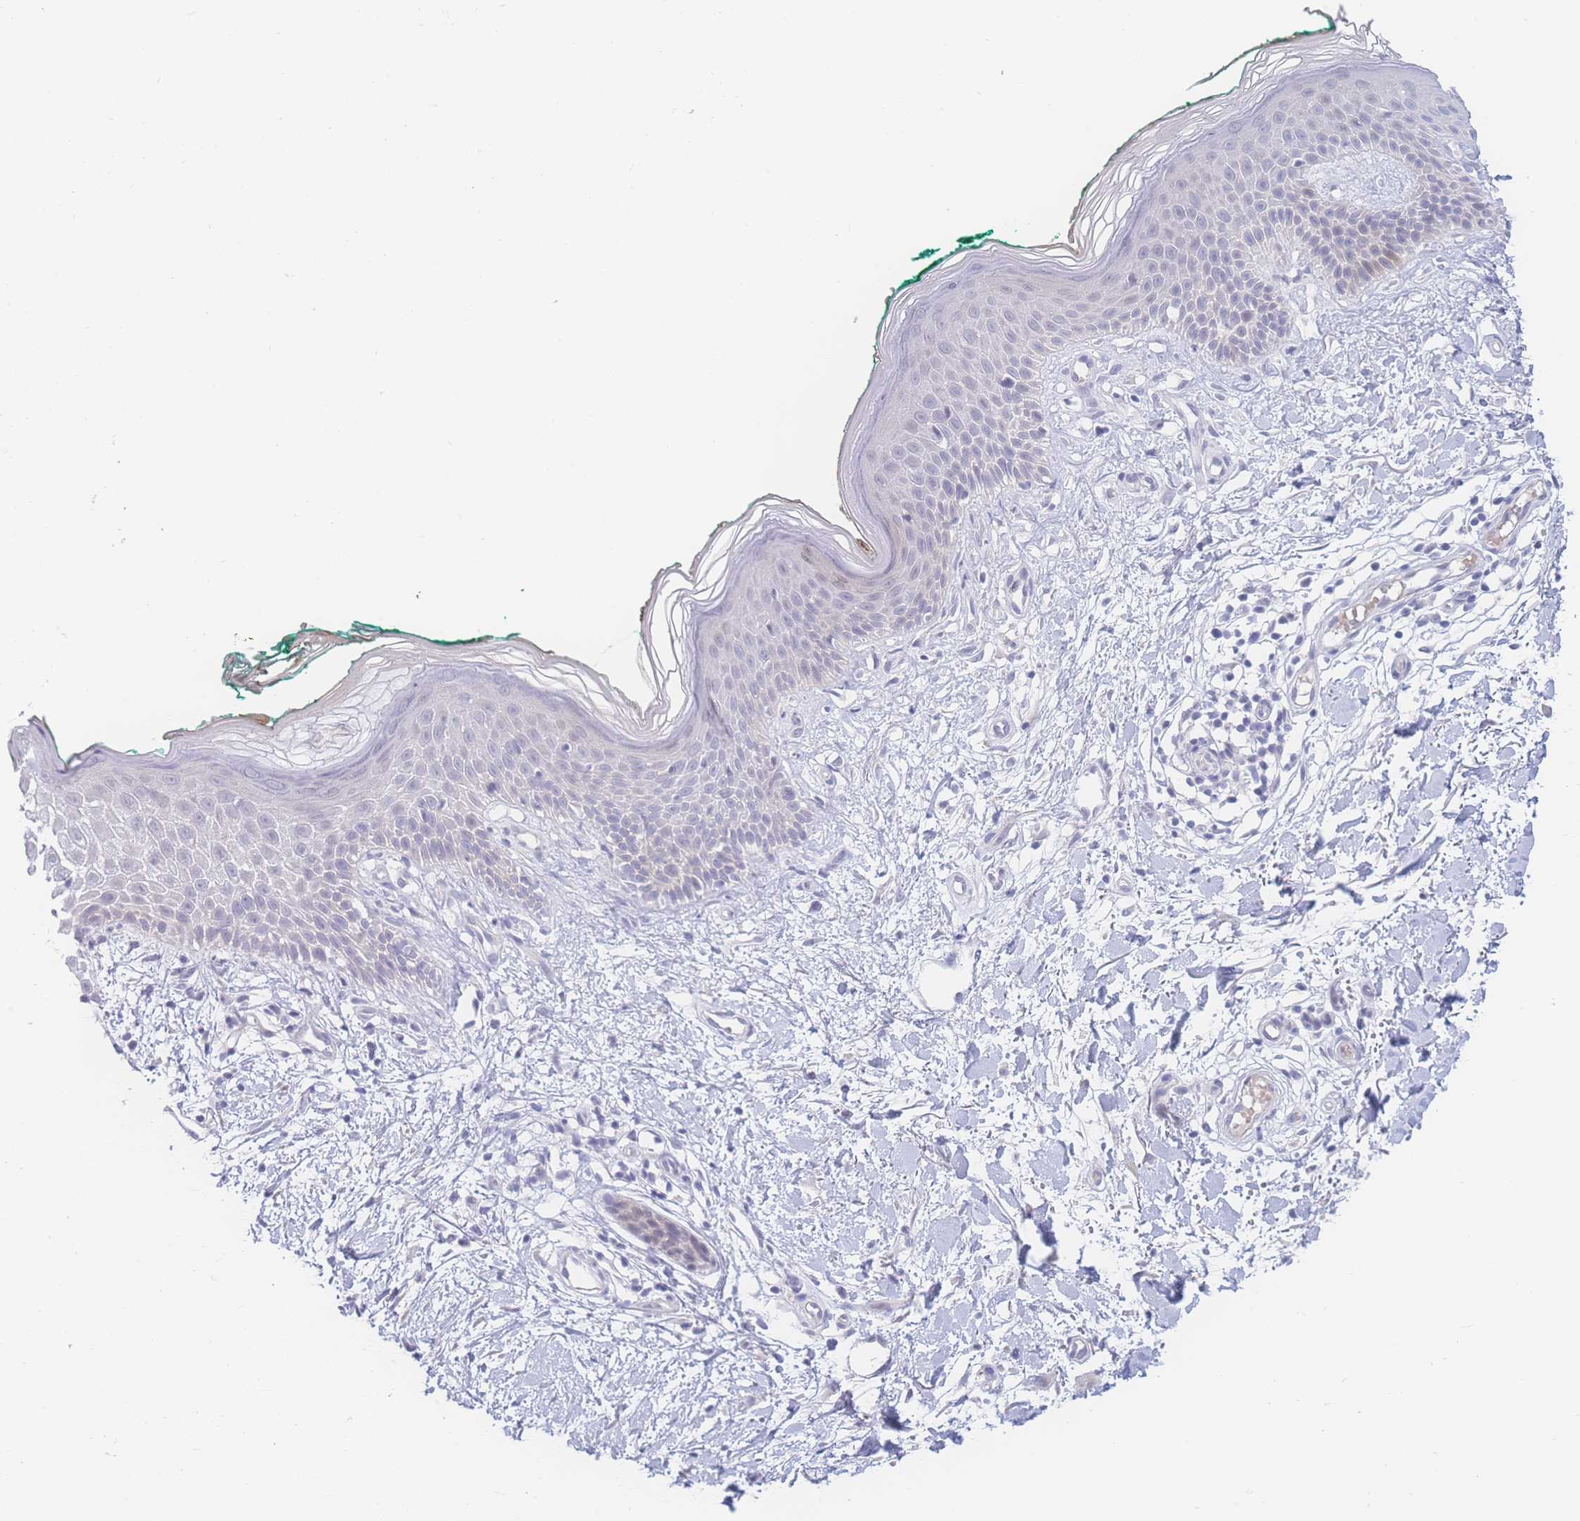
{"staining": {"intensity": "negative", "quantity": "none", "location": "none"}, "tissue": "skin", "cell_type": "Fibroblasts", "image_type": "normal", "snomed": [{"axis": "morphology", "description": "Normal tissue, NOS"}, {"axis": "morphology", "description": "Malignant melanoma, NOS"}, {"axis": "topography", "description": "Skin"}], "caption": "The immunohistochemistry (IHC) image has no significant positivity in fibroblasts of skin.", "gene": "PRSS22", "patient": {"sex": "male", "age": 62}}